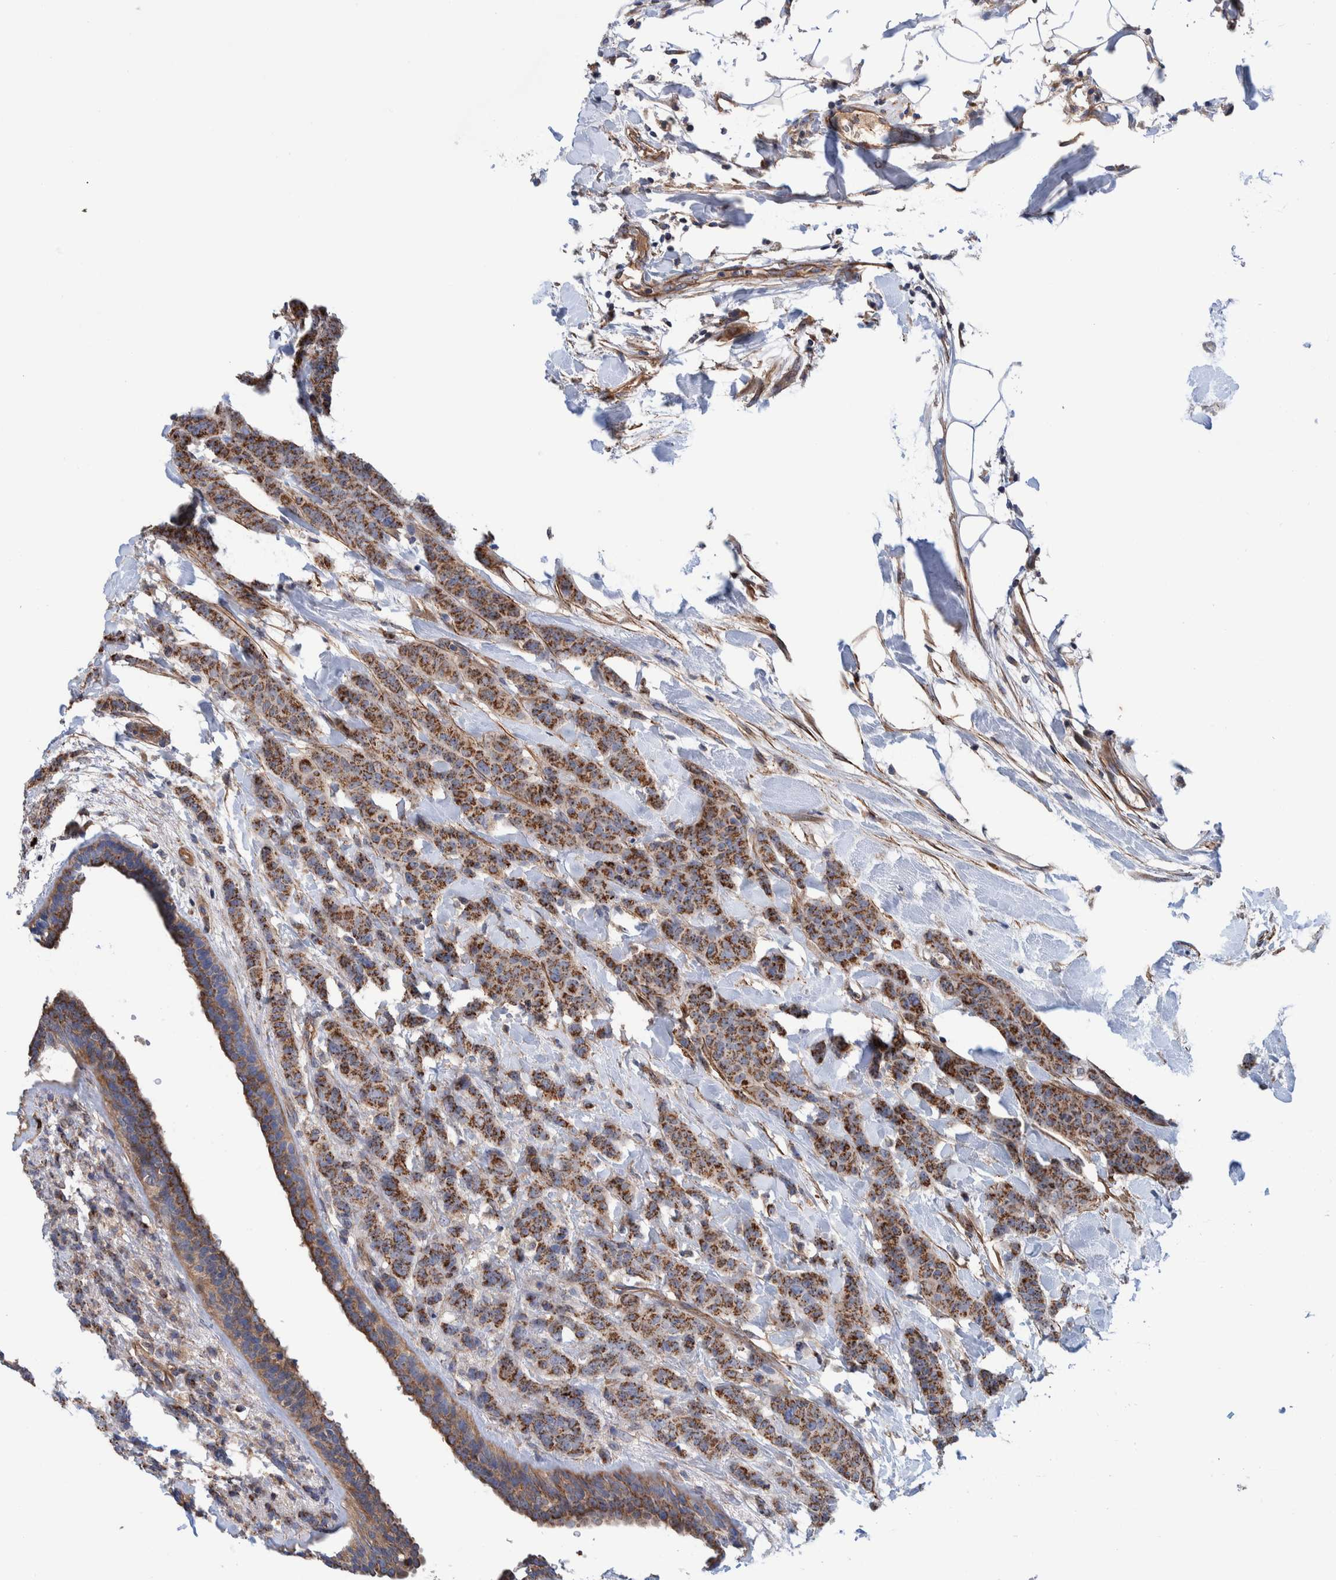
{"staining": {"intensity": "strong", "quantity": ">75%", "location": "cytoplasmic/membranous"}, "tissue": "breast cancer", "cell_type": "Tumor cells", "image_type": "cancer", "snomed": [{"axis": "morphology", "description": "Normal tissue, NOS"}, {"axis": "morphology", "description": "Duct carcinoma"}, {"axis": "topography", "description": "Breast"}], "caption": "IHC histopathology image of breast cancer stained for a protein (brown), which displays high levels of strong cytoplasmic/membranous expression in approximately >75% of tumor cells.", "gene": "SLC25A10", "patient": {"sex": "female", "age": 40}}